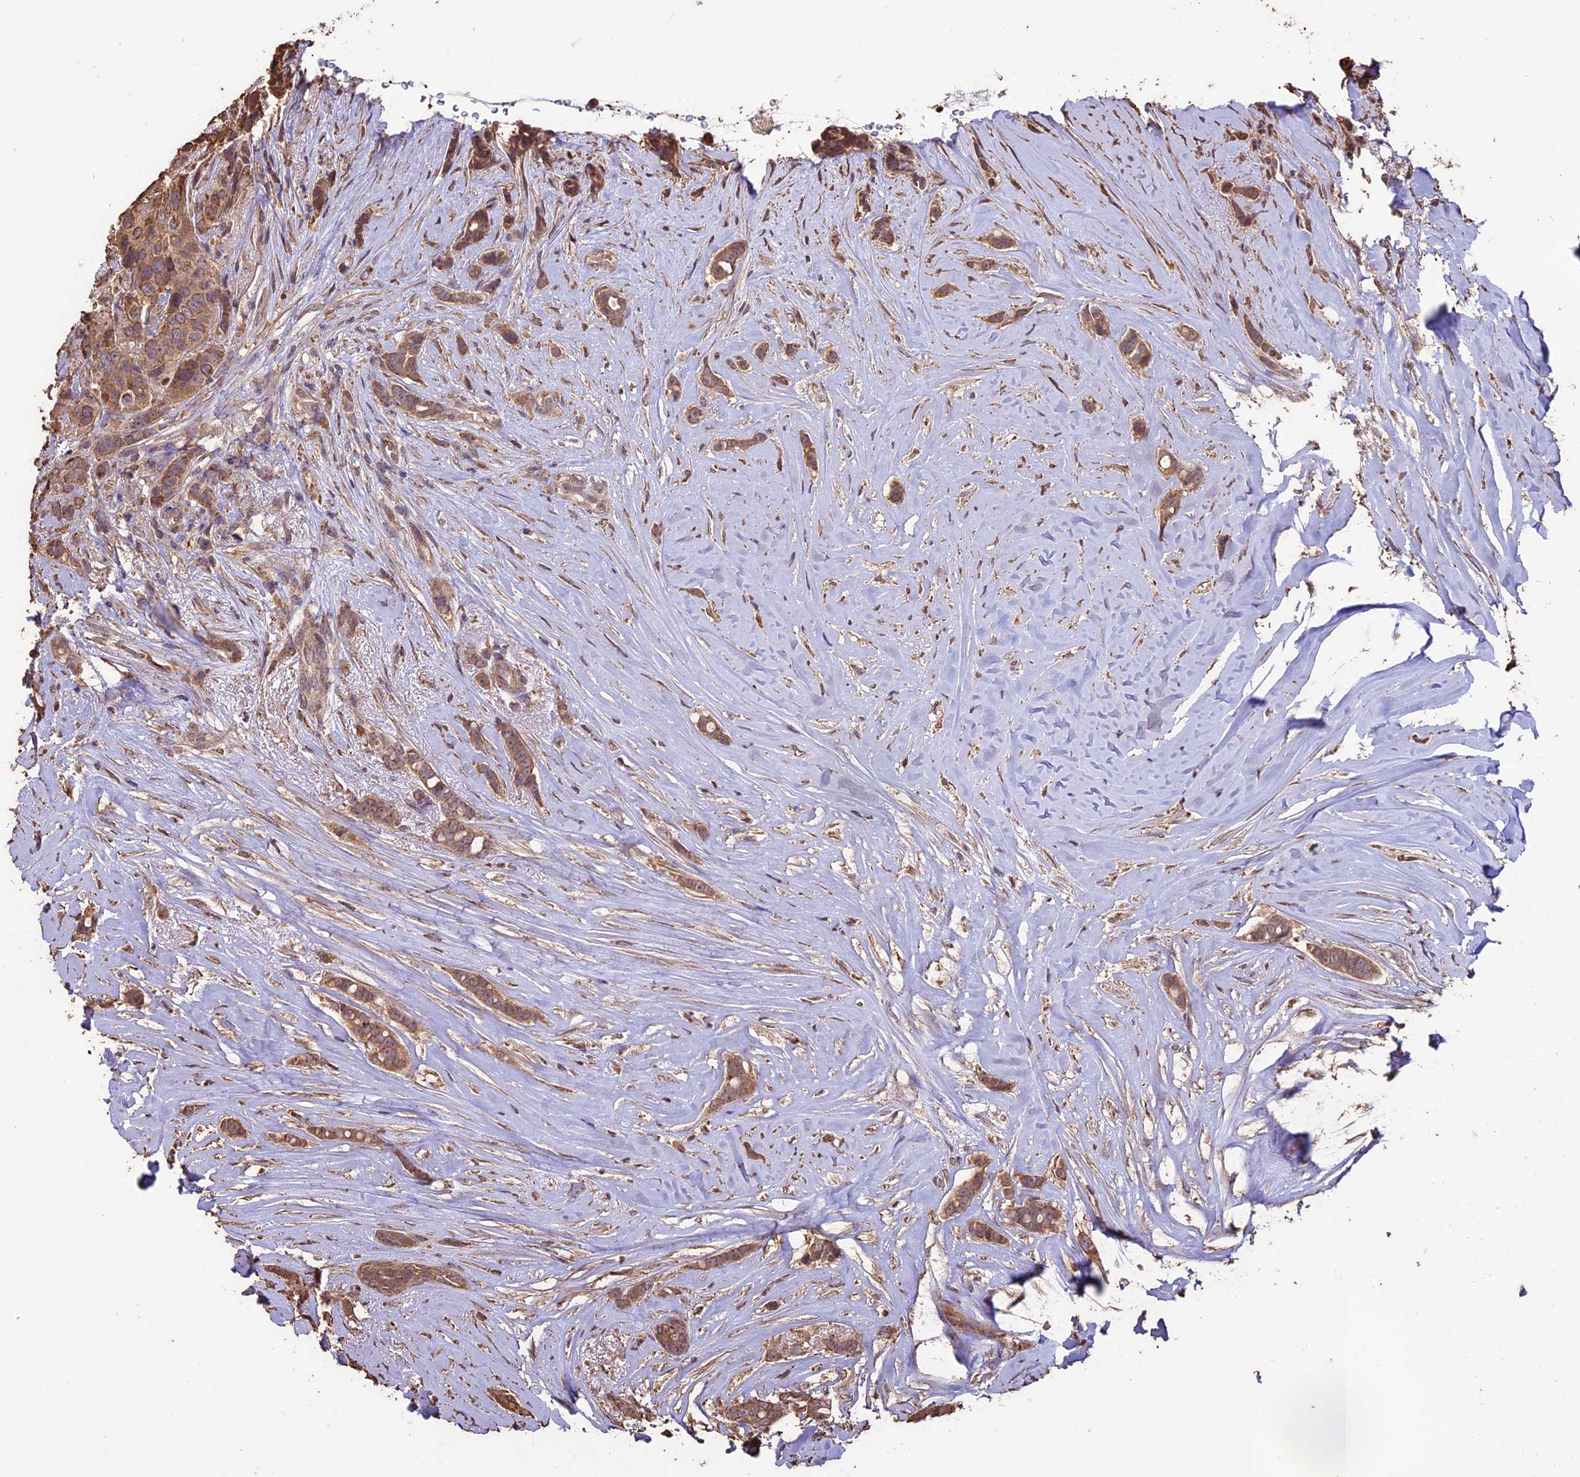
{"staining": {"intensity": "moderate", "quantity": ">75%", "location": "cytoplasmic/membranous"}, "tissue": "breast cancer", "cell_type": "Tumor cells", "image_type": "cancer", "snomed": [{"axis": "morphology", "description": "Lobular carcinoma"}, {"axis": "topography", "description": "Breast"}], "caption": "Immunohistochemistry staining of breast cancer (lobular carcinoma), which displays medium levels of moderate cytoplasmic/membranous positivity in about >75% of tumor cells indicating moderate cytoplasmic/membranous protein positivity. The staining was performed using DAB (3,3'-diaminobenzidine) (brown) for protein detection and nuclei were counterstained in hematoxylin (blue).", "gene": "PGPEP1L", "patient": {"sex": "female", "age": 51}}